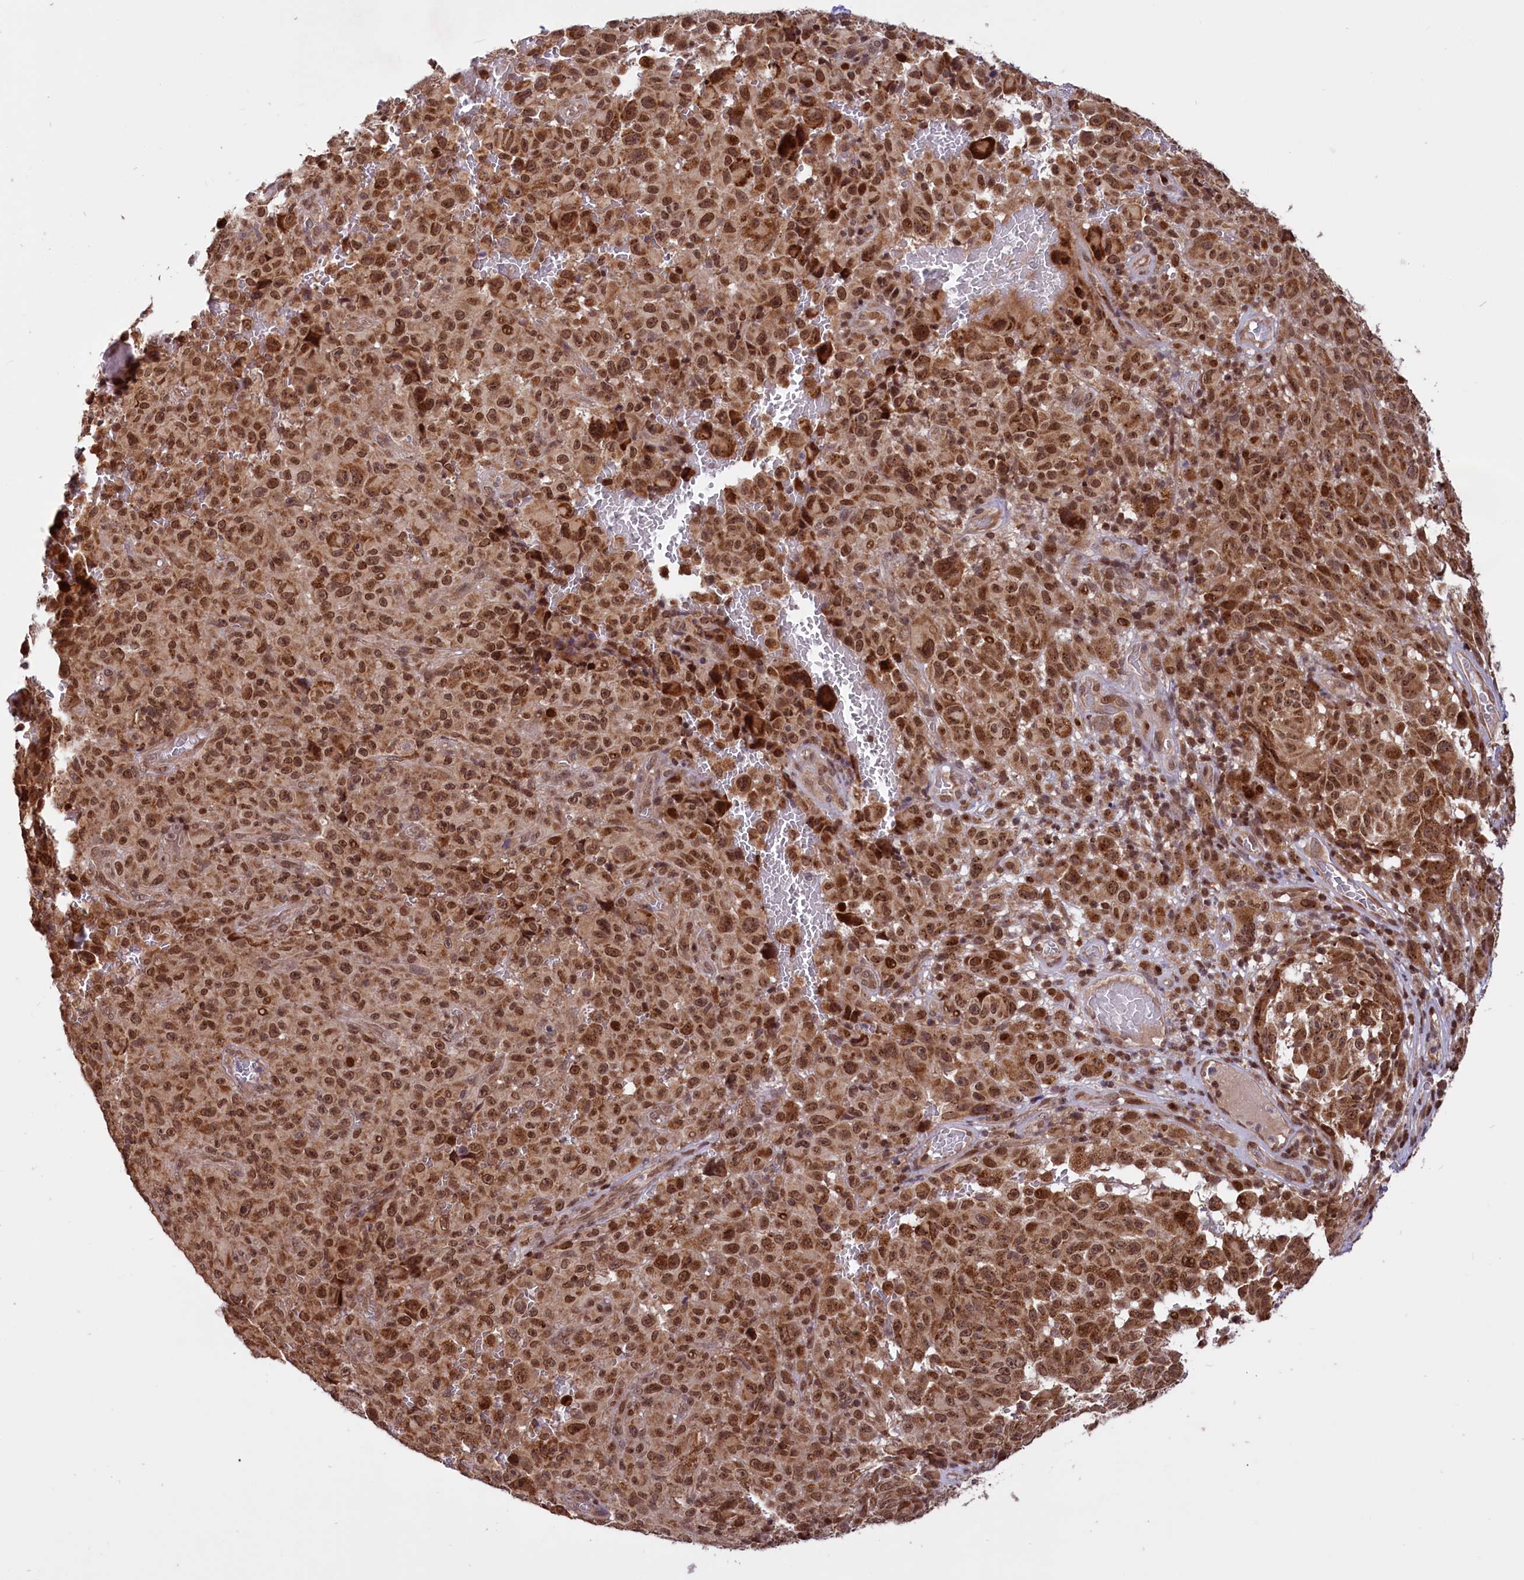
{"staining": {"intensity": "moderate", "quantity": ">75%", "location": "cytoplasmic/membranous,nuclear"}, "tissue": "melanoma", "cell_type": "Tumor cells", "image_type": "cancer", "snomed": [{"axis": "morphology", "description": "Malignant melanoma, NOS"}, {"axis": "topography", "description": "Skin"}], "caption": "Brown immunohistochemical staining in melanoma demonstrates moderate cytoplasmic/membranous and nuclear positivity in about >75% of tumor cells. The staining was performed using DAB (3,3'-diaminobenzidine), with brown indicating positive protein expression. Nuclei are stained blue with hematoxylin.", "gene": "PHC3", "patient": {"sex": "female", "age": 82}}